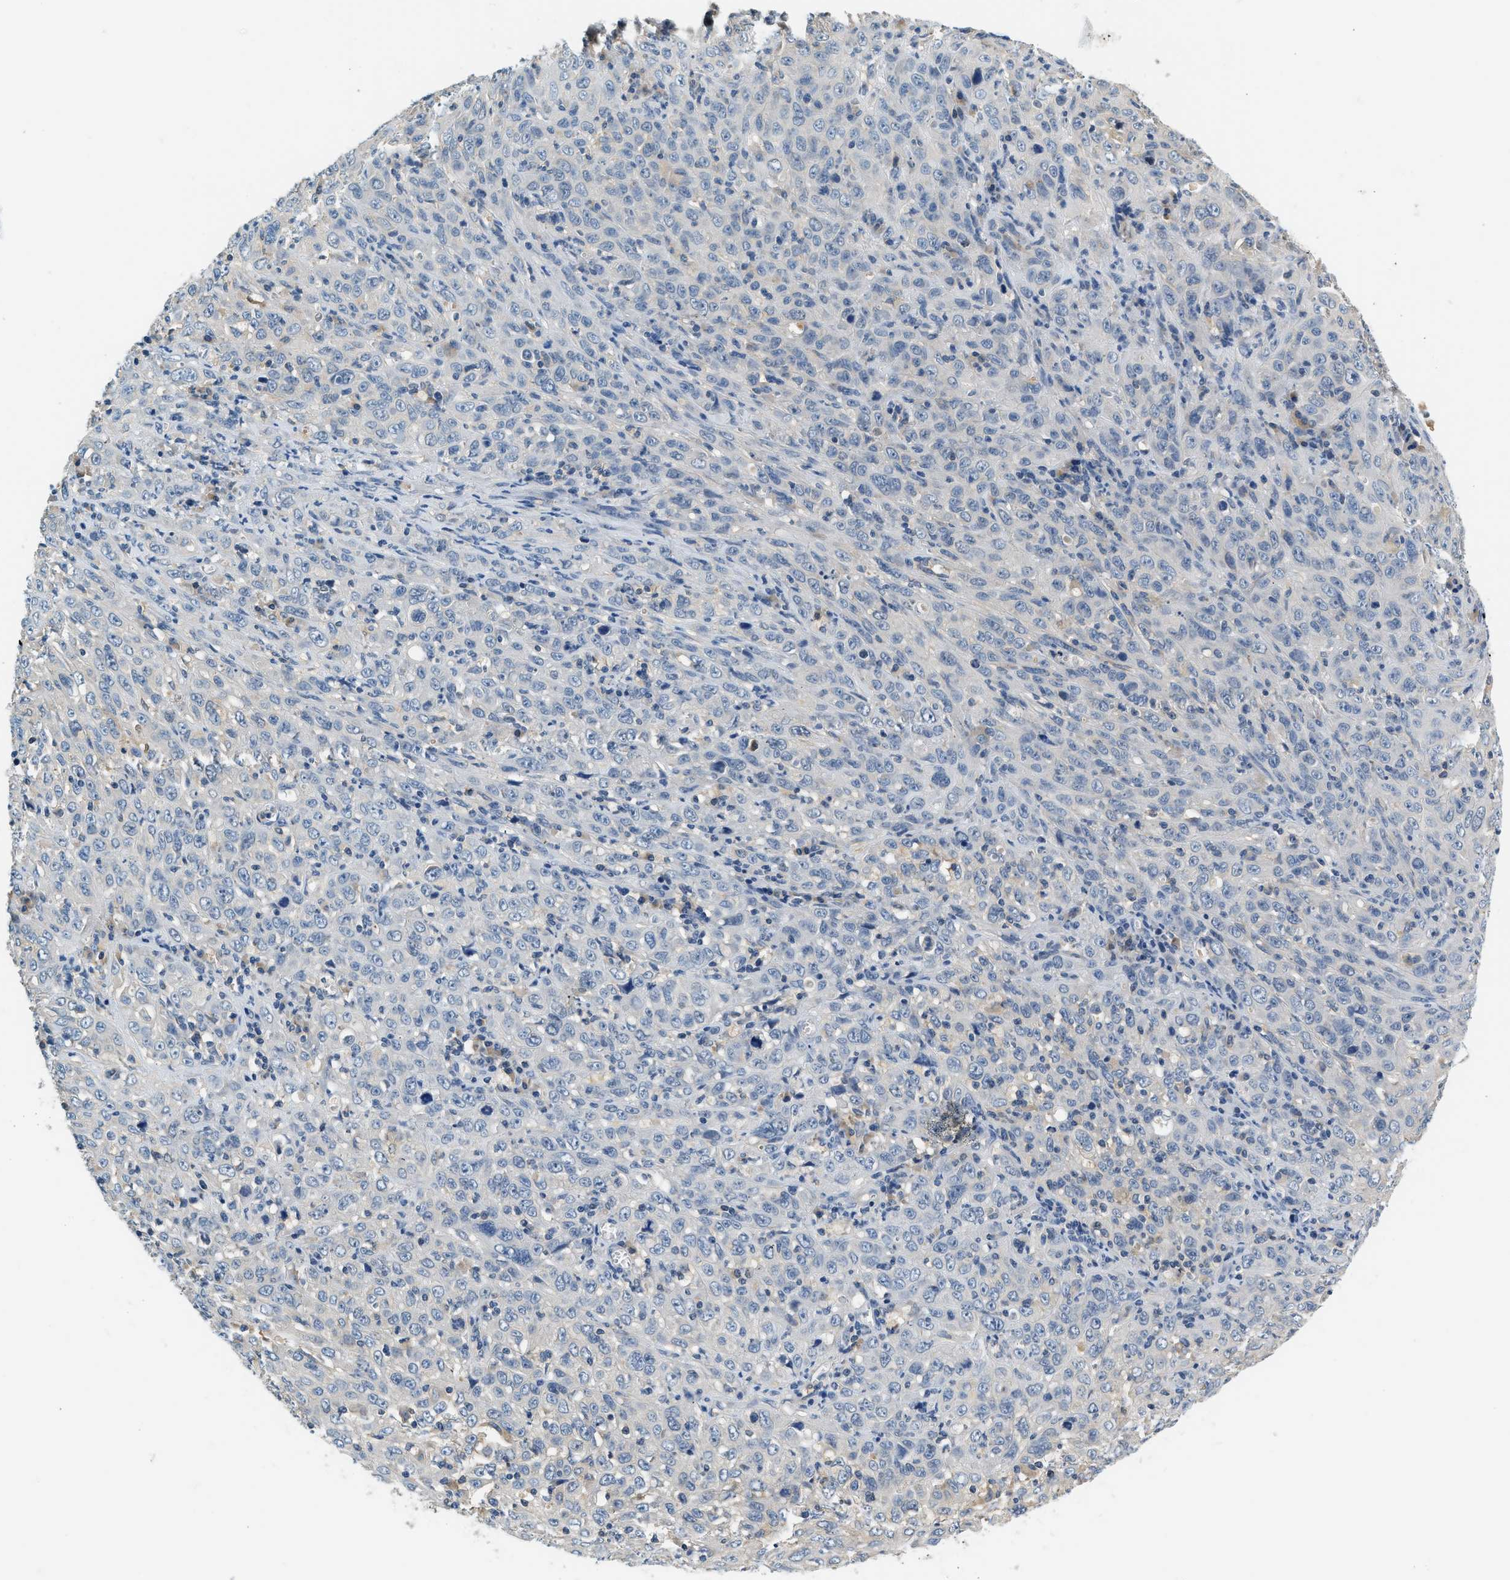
{"staining": {"intensity": "negative", "quantity": "none", "location": "none"}, "tissue": "cervical cancer", "cell_type": "Tumor cells", "image_type": "cancer", "snomed": [{"axis": "morphology", "description": "Squamous cell carcinoma, NOS"}, {"axis": "topography", "description": "Cervix"}], "caption": "Tumor cells are negative for brown protein staining in squamous cell carcinoma (cervical). Brightfield microscopy of IHC stained with DAB (3,3'-diaminobenzidine) (brown) and hematoxylin (blue), captured at high magnification.", "gene": "SLC35E1", "patient": {"sex": "female", "age": 46}}